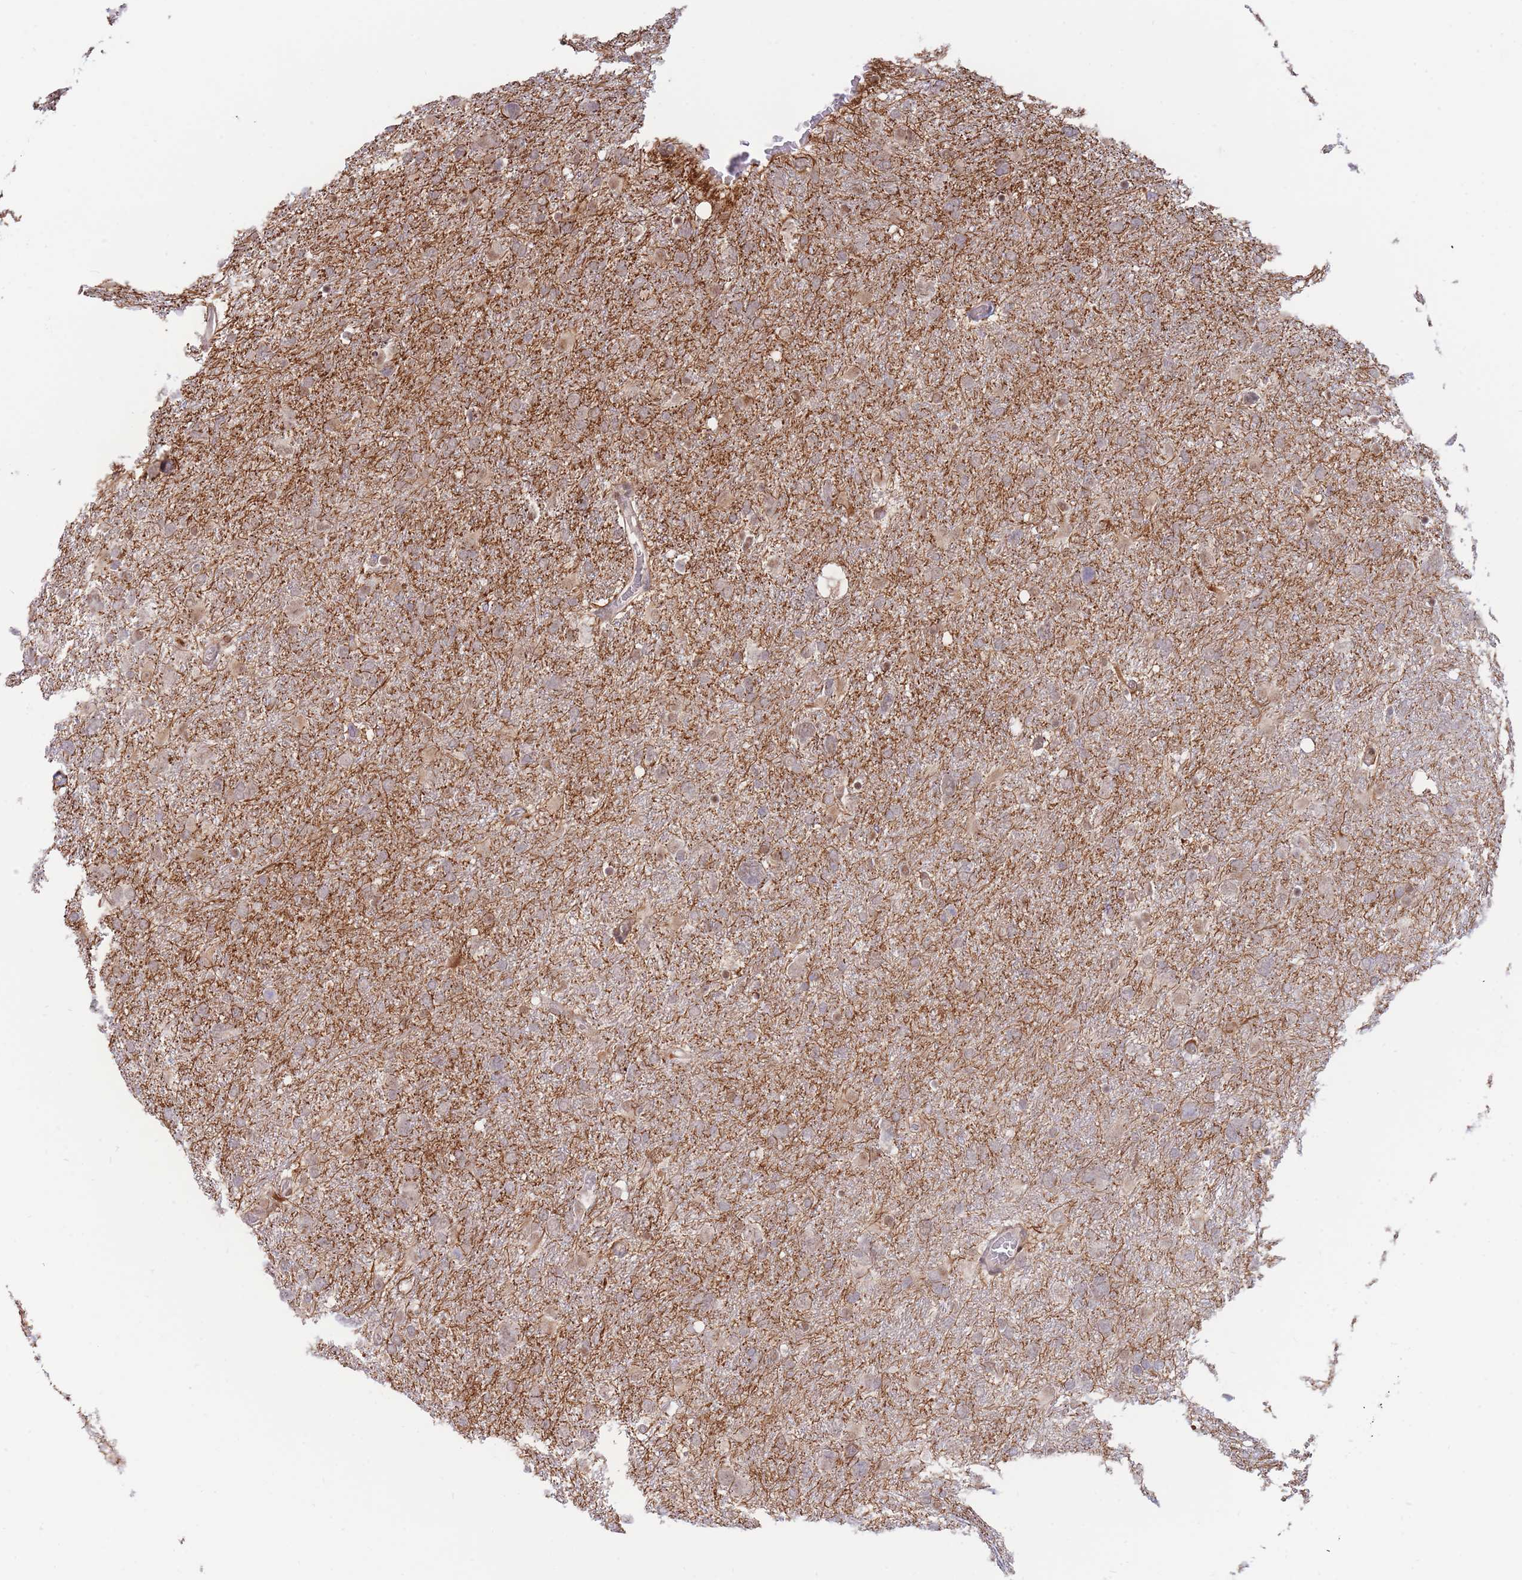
{"staining": {"intensity": "weak", "quantity": "<25%", "location": "cytoplasmic/membranous,nuclear"}, "tissue": "glioma", "cell_type": "Tumor cells", "image_type": "cancer", "snomed": [{"axis": "morphology", "description": "Glioma, malignant, High grade"}, {"axis": "topography", "description": "Brain"}], "caption": "An immunohistochemistry (IHC) image of glioma is shown. There is no staining in tumor cells of glioma.", "gene": "BOD1L1", "patient": {"sex": "male", "age": 61}}